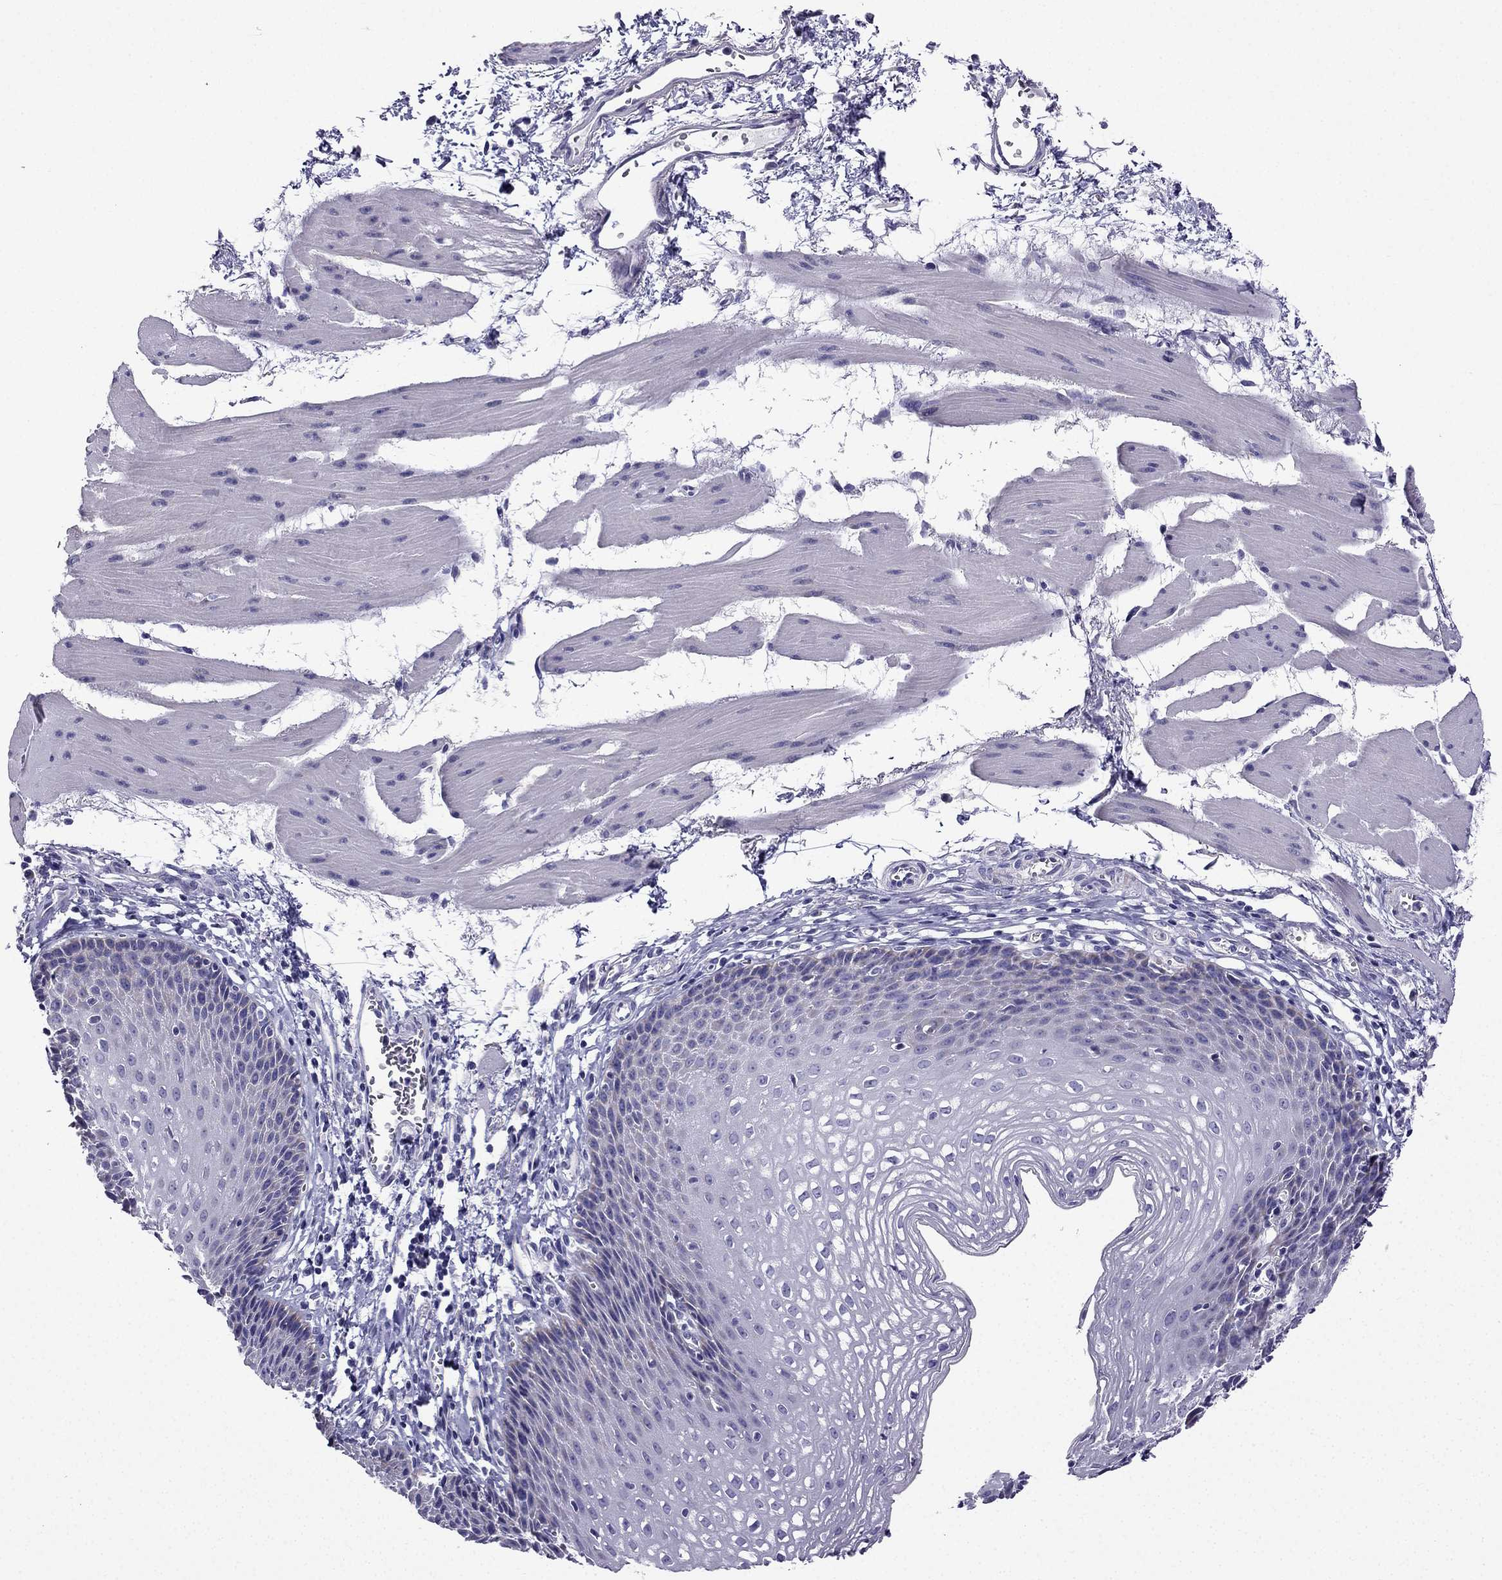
{"staining": {"intensity": "negative", "quantity": "none", "location": "none"}, "tissue": "esophagus", "cell_type": "Squamous epithelial cells", "image_type": "normal", "snomed": [{"axis": "morphology", "description": "Normal tissue, NOS"}, {"axis": "topography", "description": "Esophagus"}], "caption": "Immunohistochemistry (IHC) of benign esophagus displays no positivity in squamous epithelial cells. (Immunohistochemistry, brightfield microscopy, high magnification).", "gene": "KIF5A", "patient": {"sex": "female", "age": 64}}